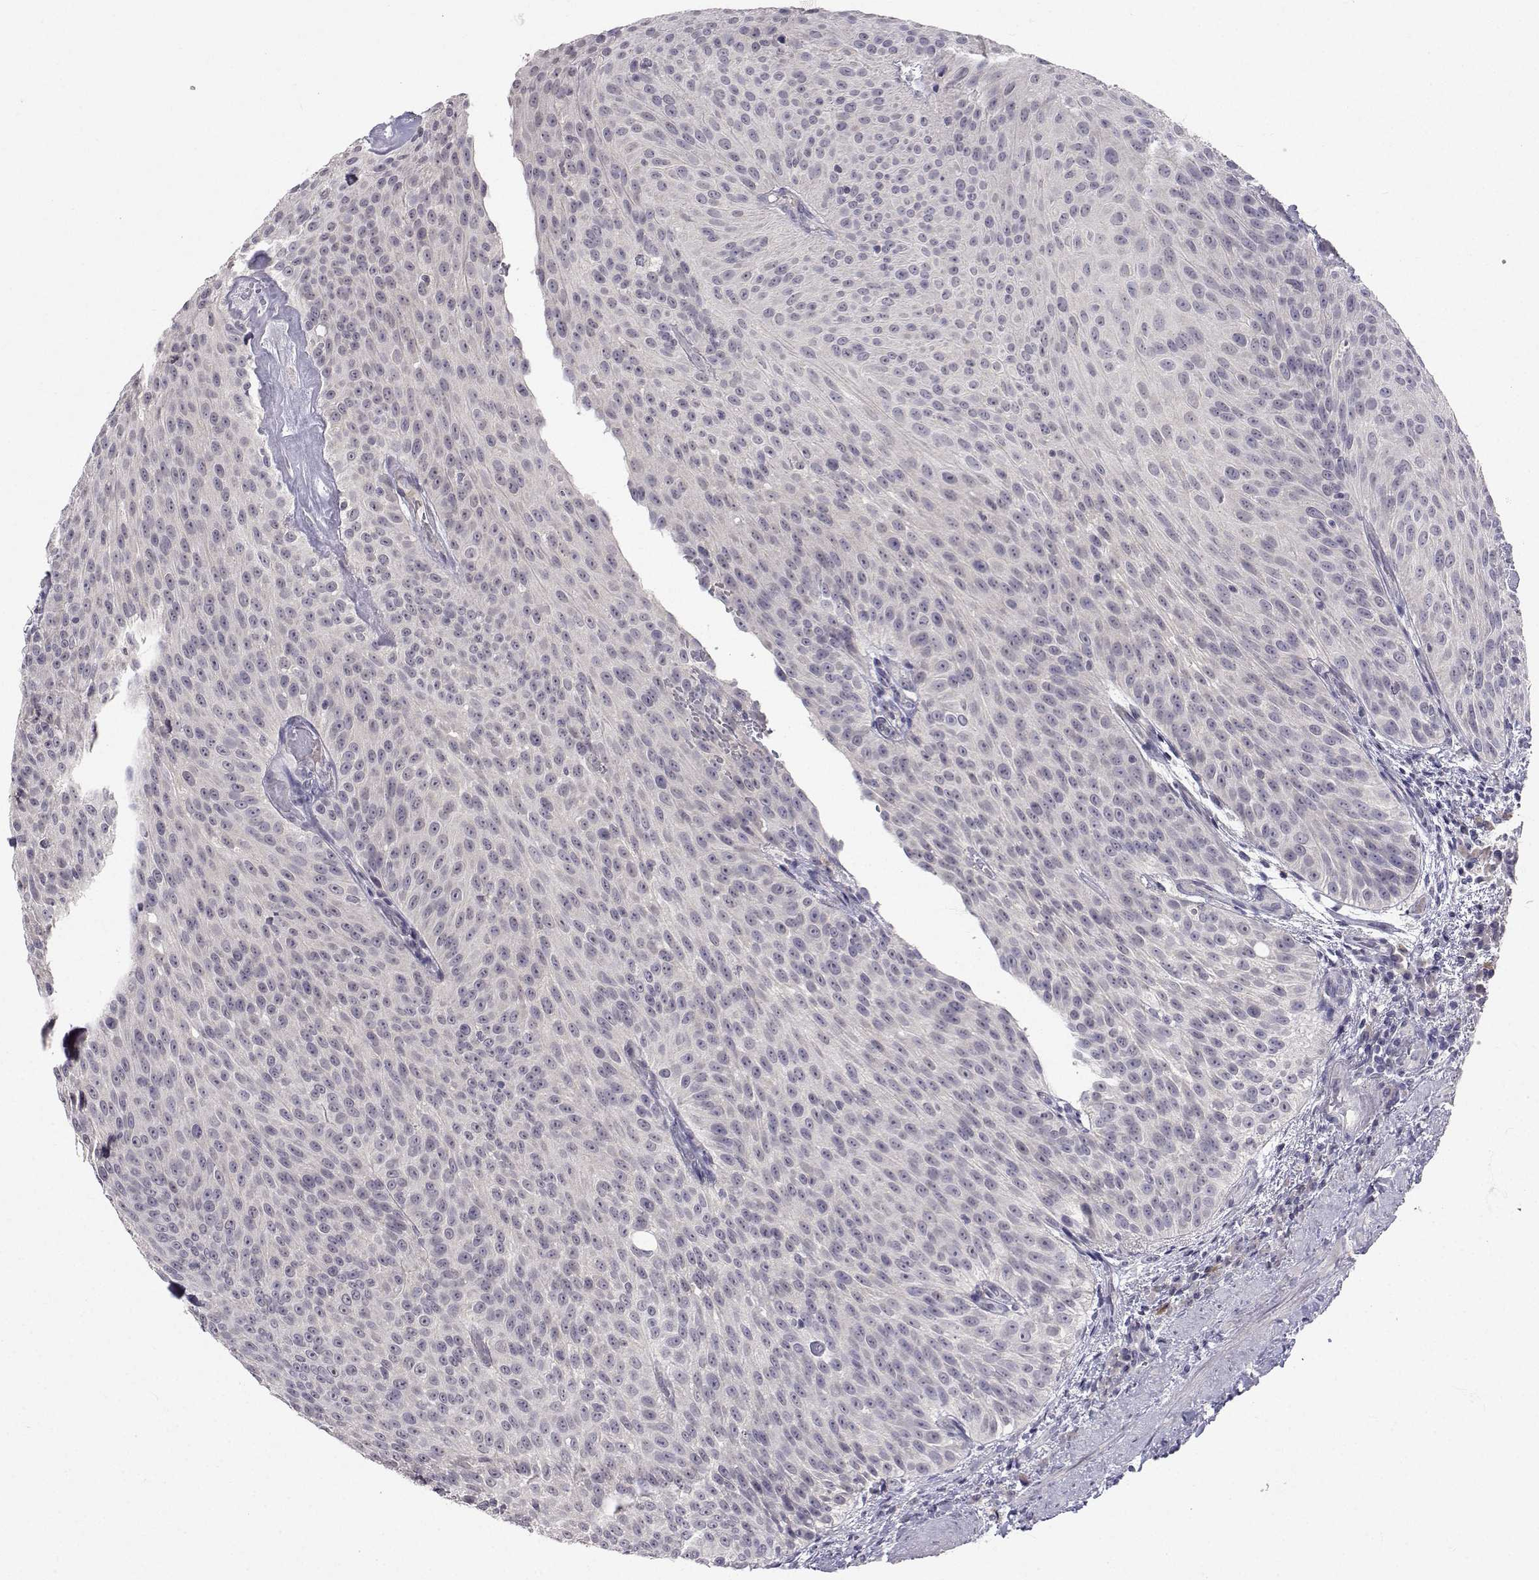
{"staining": {"intensity": "negative", "quantity": "none", "location": "none"}, "tissue": "urothelial cancer", "cell_type": "Tumor cells", "image_type": "cancer", "snomed": [{"axis": "morphology", "description": "Urothelial carcinoma, Low grade"}, {"axis": "topography", "description": "Urinary bladder"}], "caption": "Immunohistochemistry image of neoplastic tissue: urothelial carcinoma (low-grade) stained with DAB displays no significant protein staining in tumor cells.", "gene": "SLC6A3", "patient": {"sex": "male", "age": 78}}